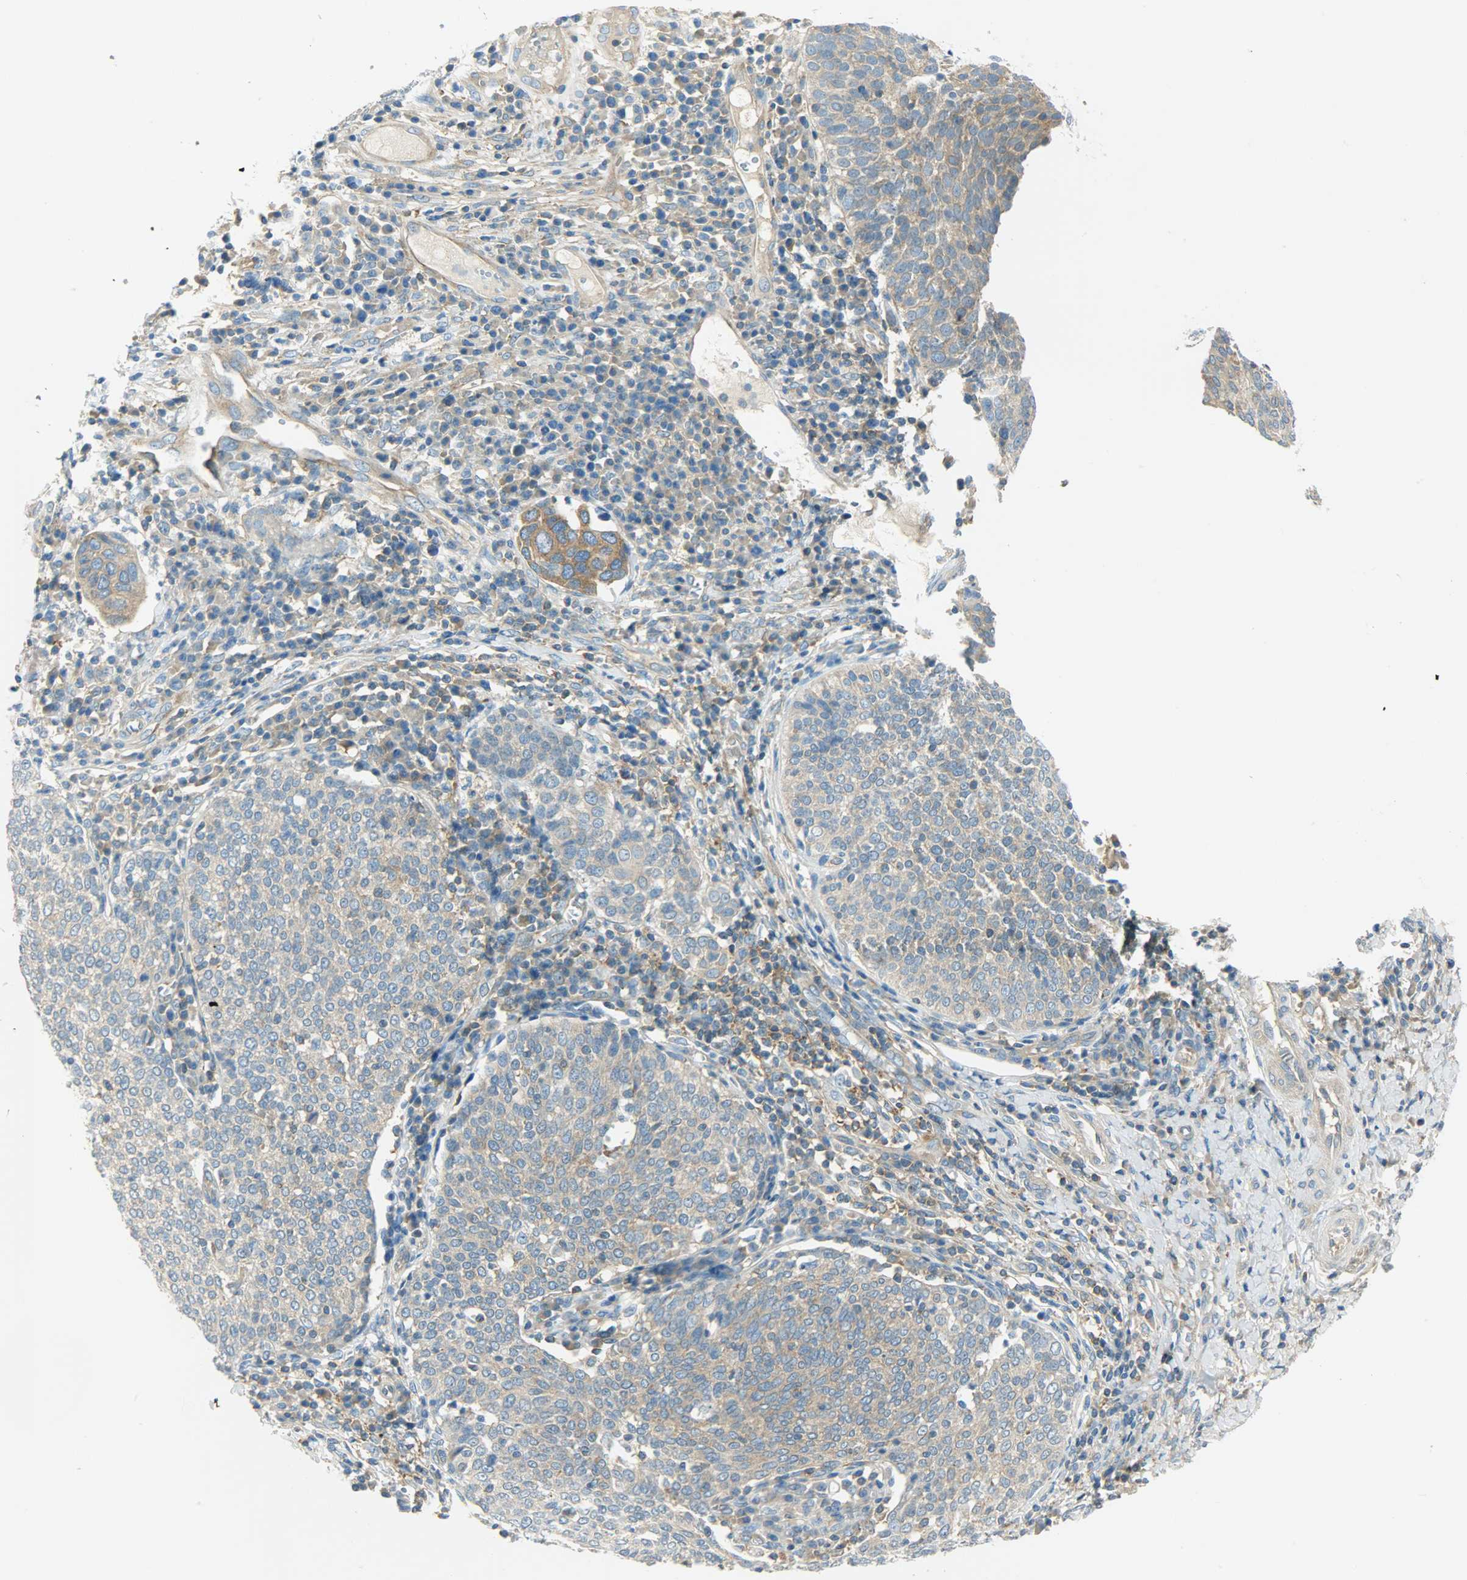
{"staining": {"intensity": "weak", "quantity": "25%-75%", "location": "cytoplasmic/membranous"}, "tissue": "cervical cancer", "cell_type": "Tumor cells", "image_type": "cancer", "snomed": [{"axis": "morphology", "description": "Squamous cell carcinoma, NOS"}, {"axis": "topography", "description": "Cervix"}], "caption": "Squamous cell carcinoma (cervical) tissue shows weak cytoplasmic/membranous expression in approximately 25%-75% of tumor cells, visualized by immunohistochemistry.", "gene": "TSC22D2", "patient": {"sex": "female", "age": 40}}